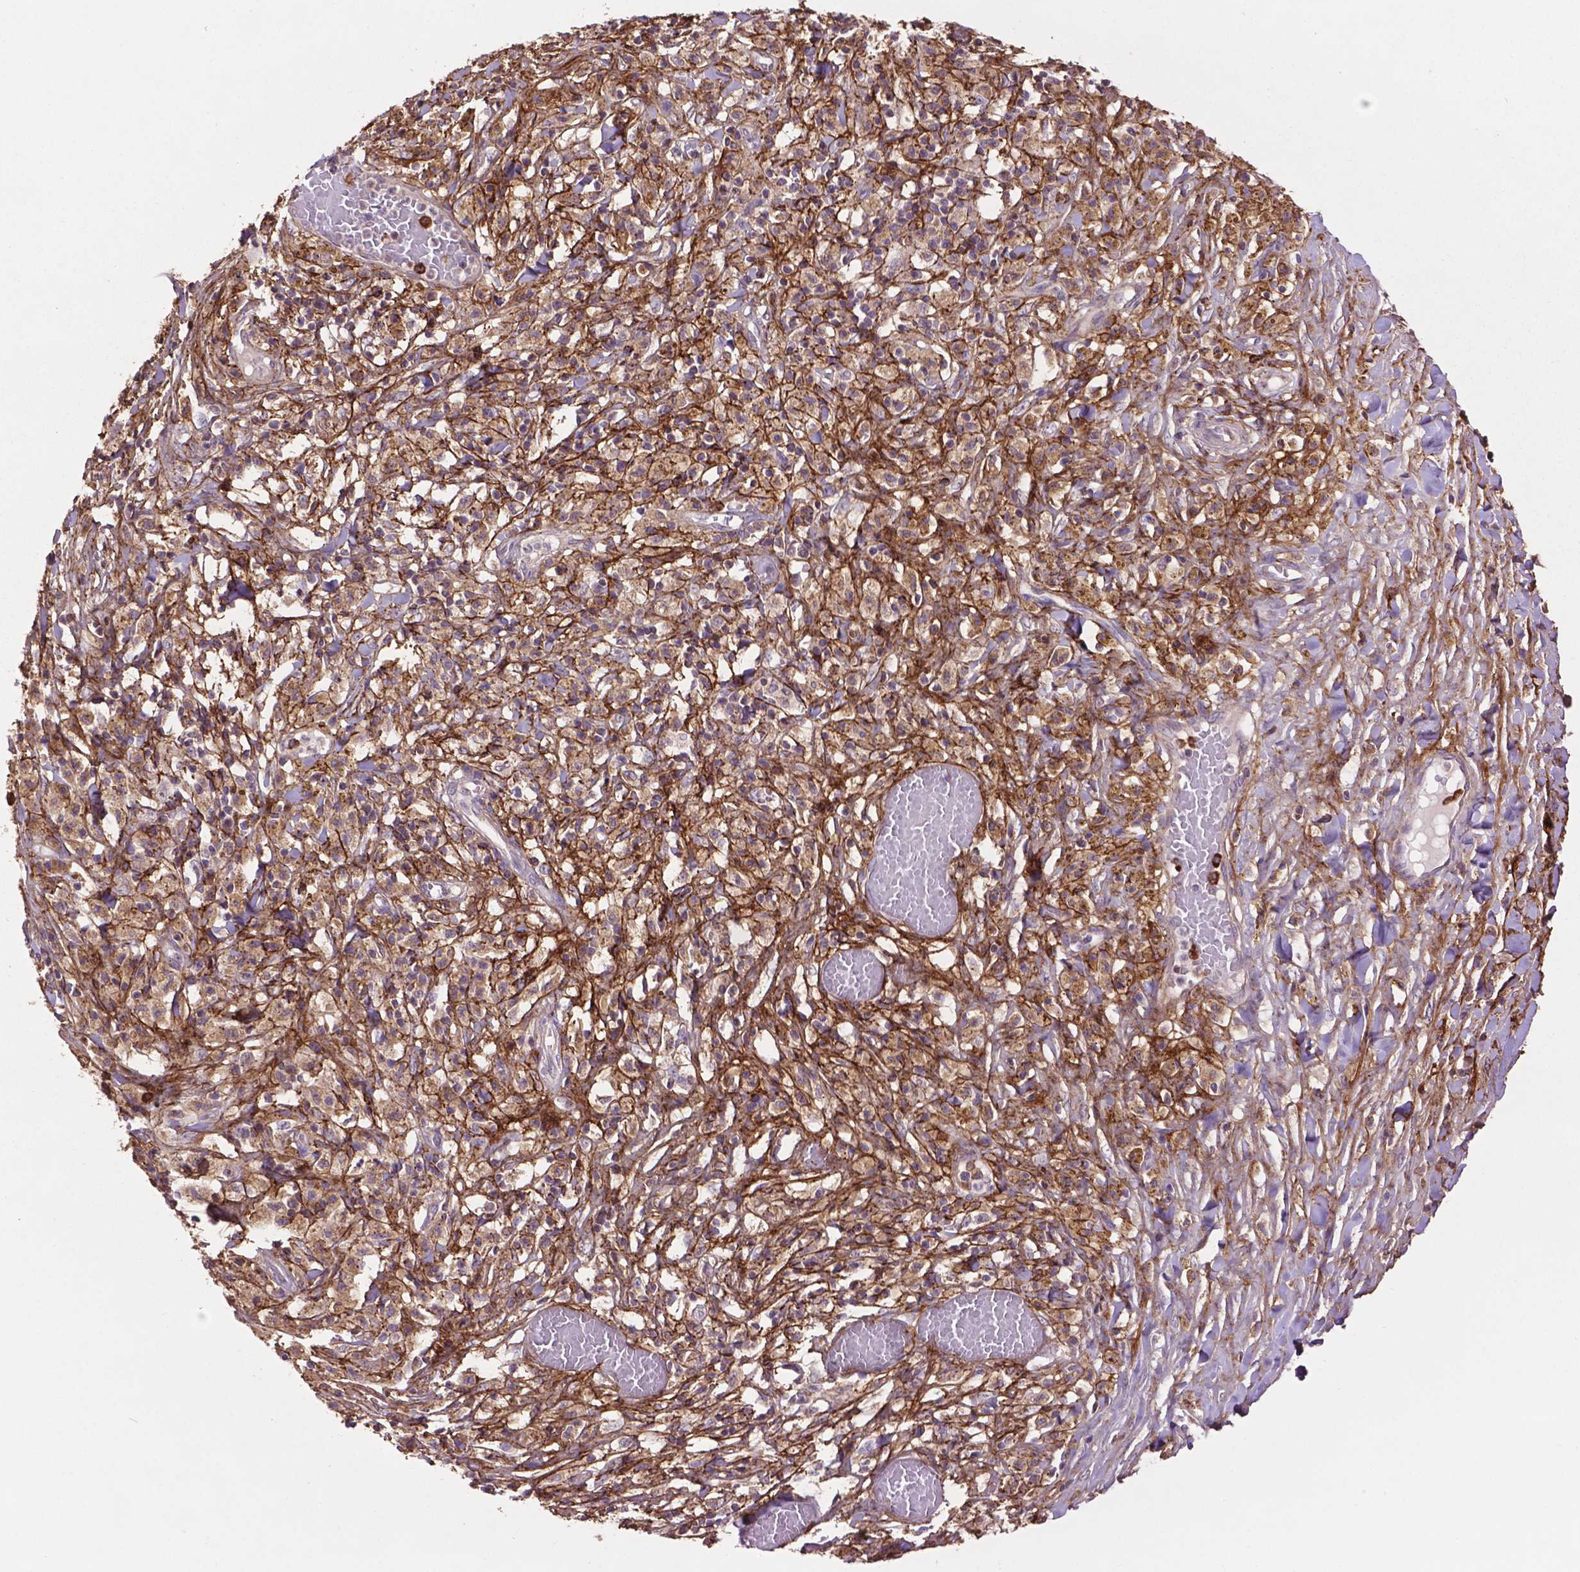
{"staining": {"intensity": "weak", "quantity": ">75%", "location": "cytoplasmic/membranous"}, "tissue": "melanoma", "cell_type": "Tumor cells", "image_type": "cancer", "snomed": [{"axis": "morphology", "description": "Malignant melanoma, NOS"}, {"axis": "topography", "description": "Skin"}], "caption": "Protein expression by immunohistochemistry shows weak cytoplasmic/membranous positivity in about >75% of tumor cells in melanoma.", "gene": "LRRC3C", "patient": {"sex": "female", "age": 91}}